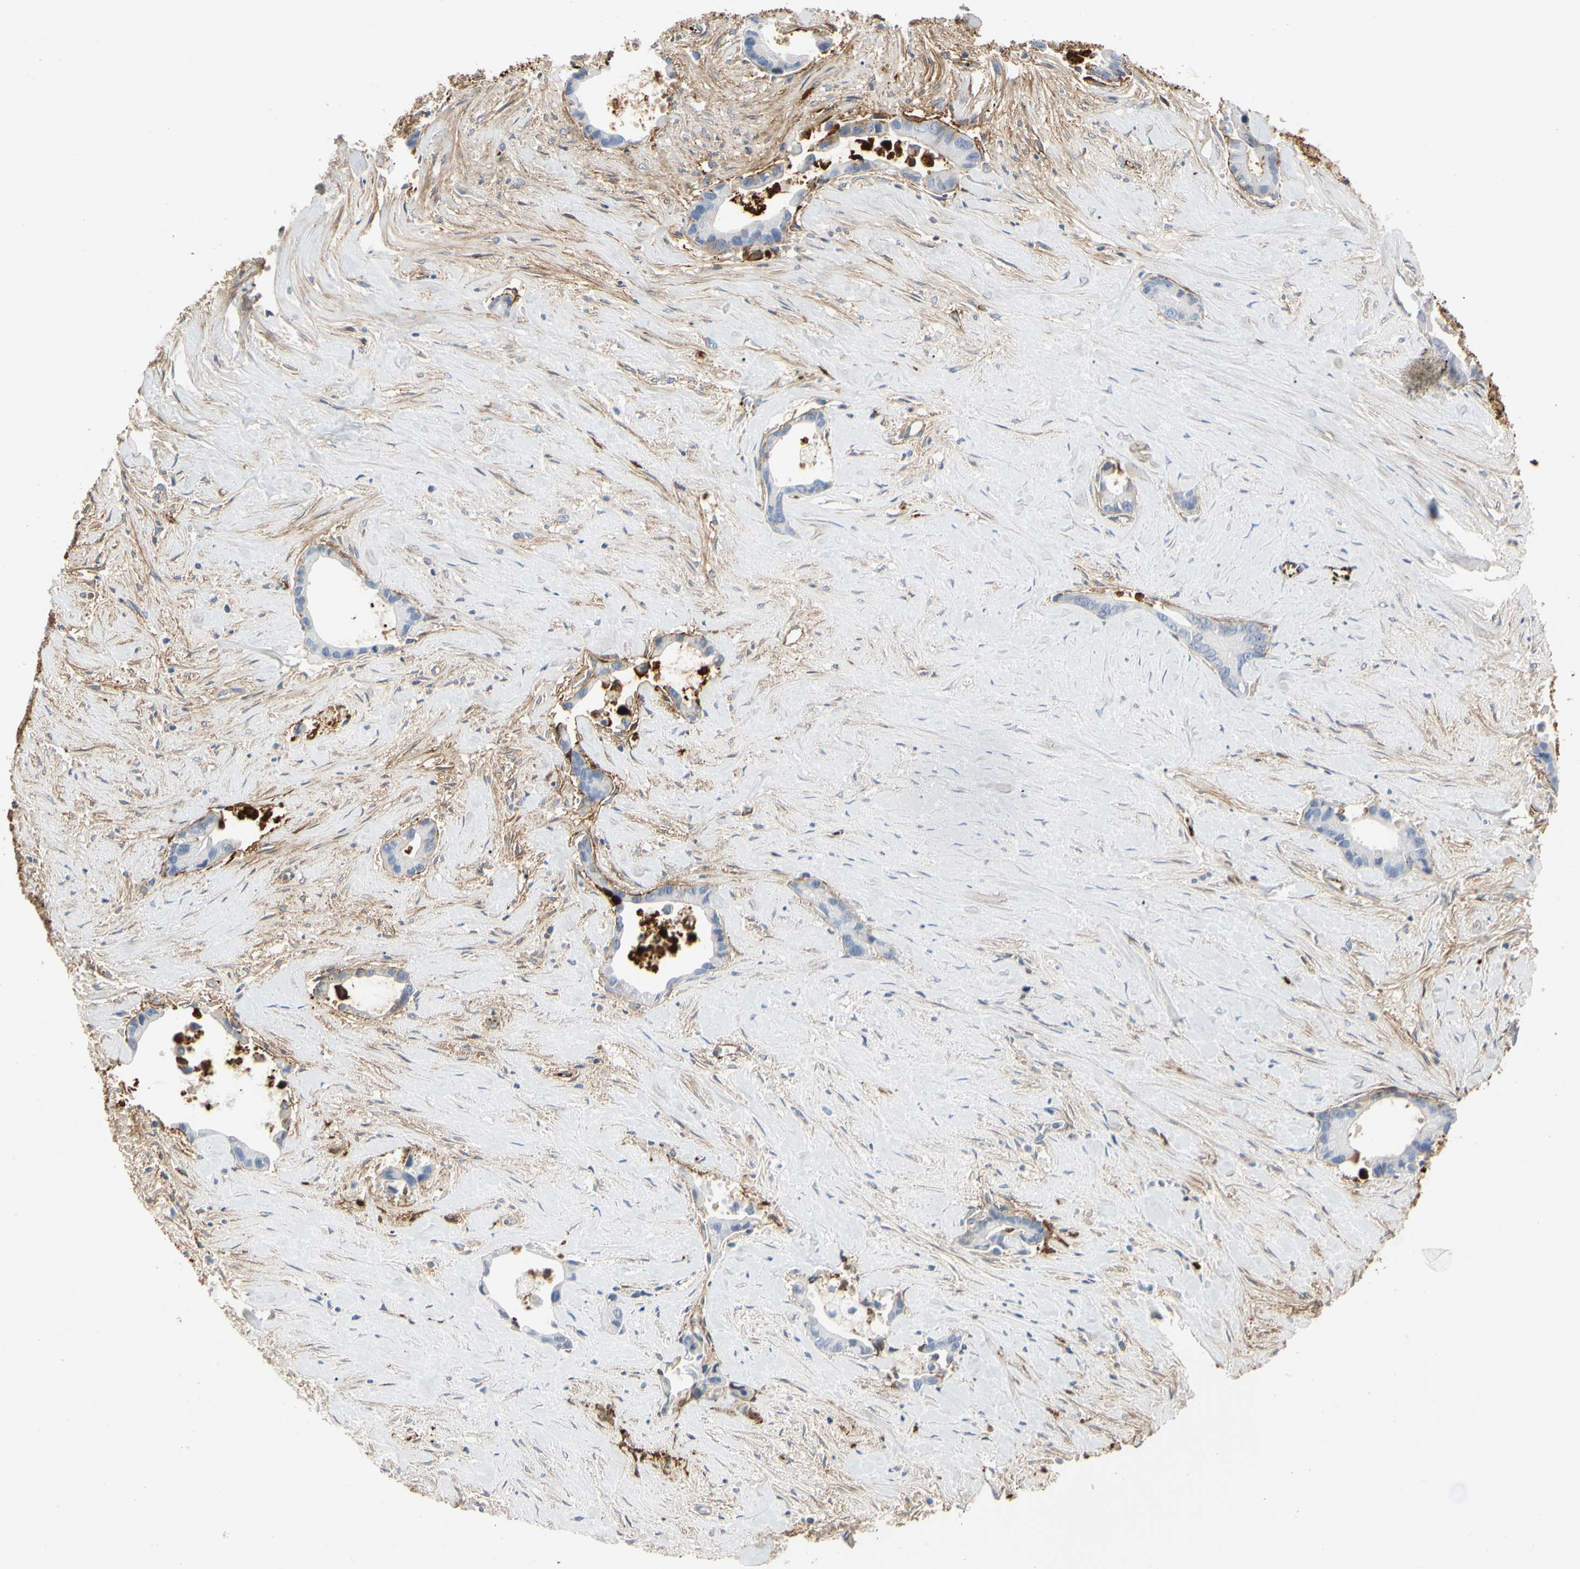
{"staining": {"intensity": "negative", "quantity": "none", "location": "none"}, "tissue": "liver cancer", "cell_type": "Tumor cells", "image_type": "cancer", "snomed": [{"axis": "morphology", "description": "Cholangiocarcinoma"}, {"axis": "topography", "description": "Liver"}], "caption": "This photomicrograph is of liver cancer stained with immunohistochemistry (IHC) to label a protein in brown with the nuclei are counter-stained blue. There is no staining in tumor cells. The staining is performed using DAB (3,3'-diaminobenzidine) brown chromogen with nuclei counter-stained in using hematoxylin.", "gene": "FGB", "patient": {"sex": "female", "age": 55}}